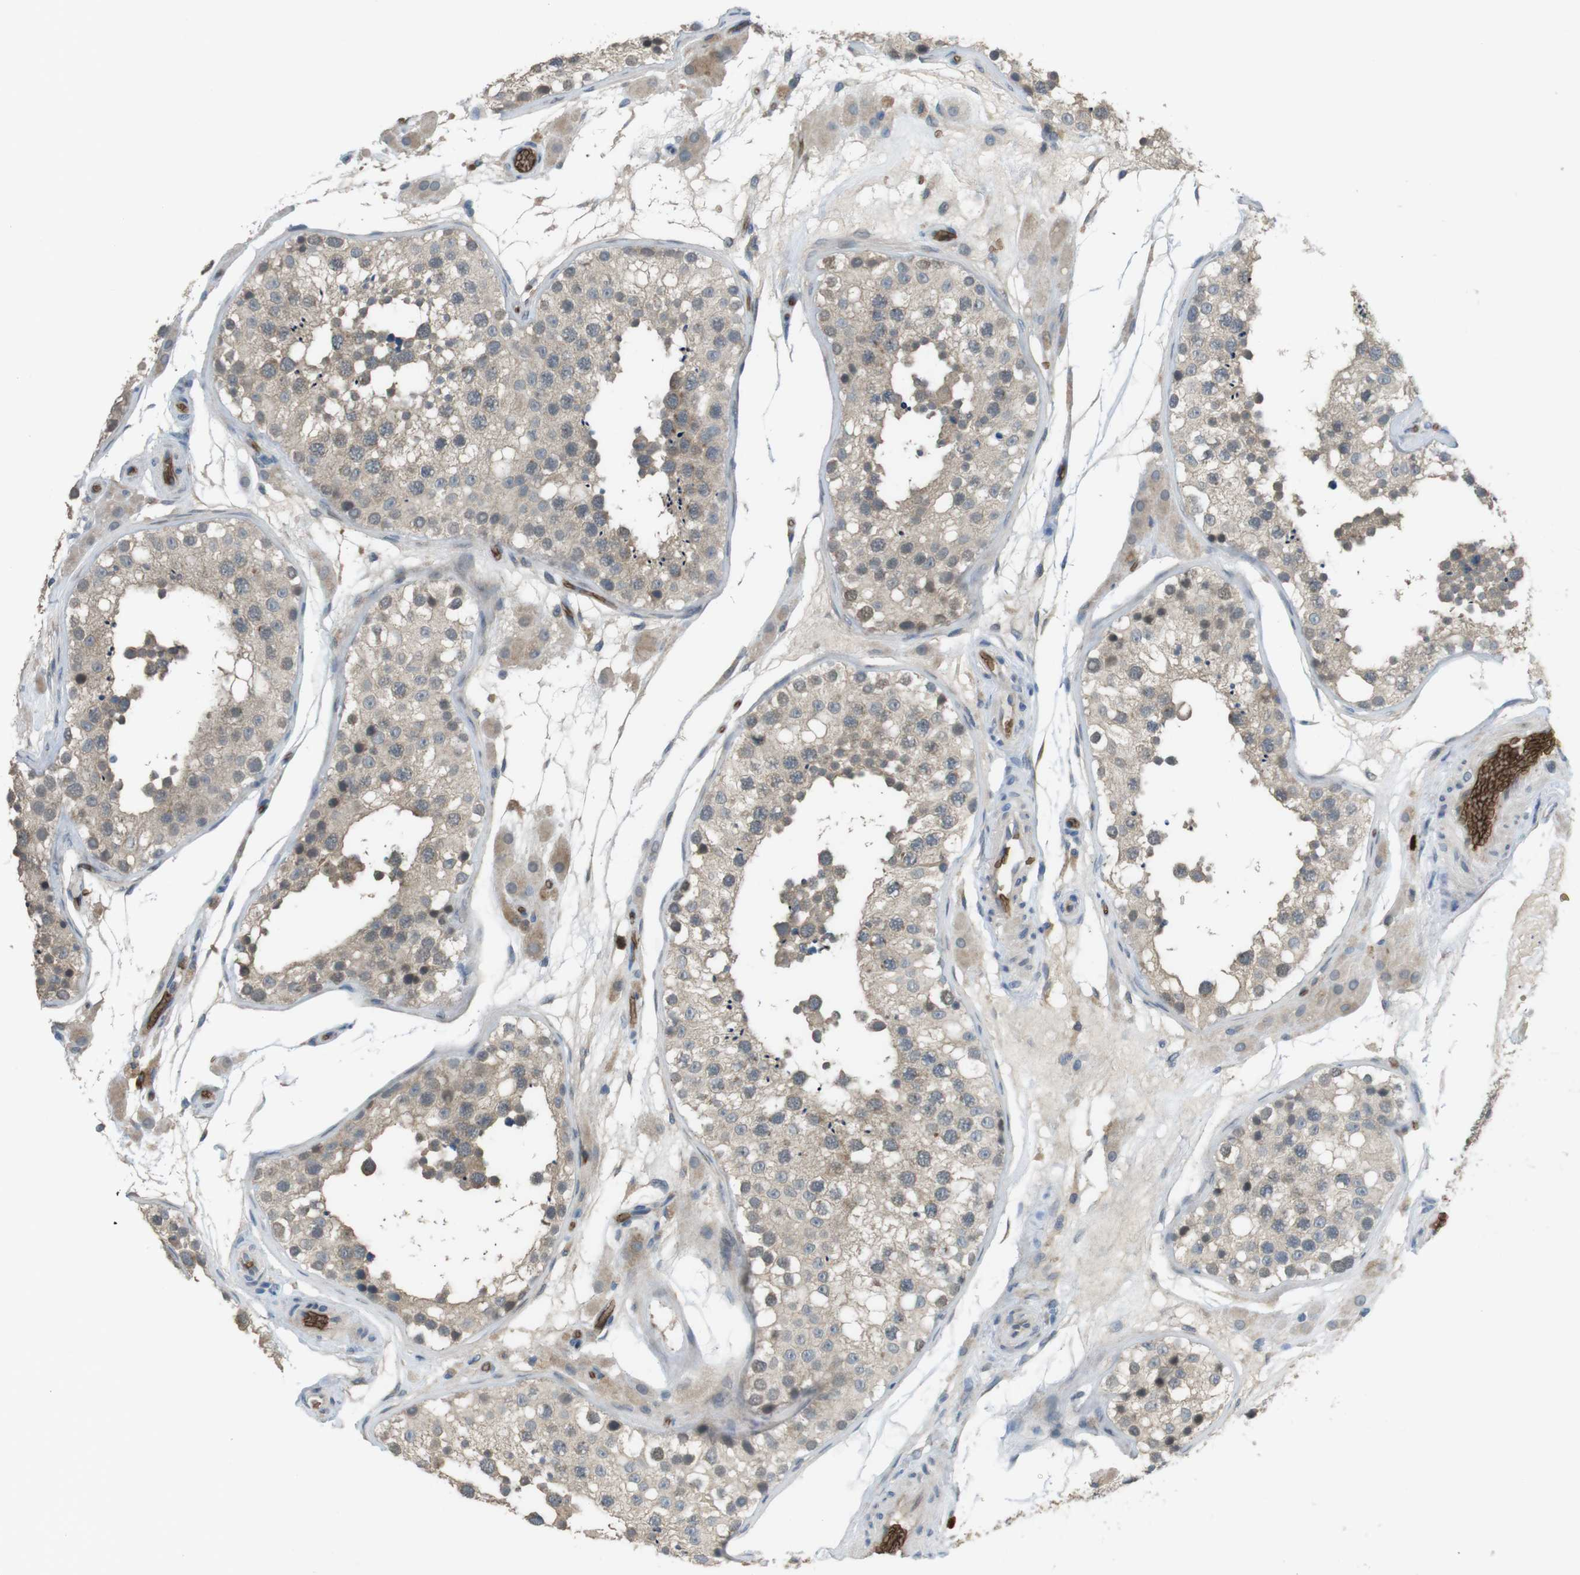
{"staining": {"intensity": "weak", "quantity": "25%-75%", "location": "cytoplasmic/membranous"}, "tissue": "testis", "cell_type": "Cells in seminiferous ducts", "image_type": "normal", "snomed": [{"axis": "morphology", "description": "Normal tissue, NOS"}, {"axis": "topography", "description": "Testis"}], "caption": "IHC of benign testis exhibits low levels of weak cytoplasmic/membranous expression in about 25%-75% of cells in seminiferous ducts. (brown staining indicates protein expression, while blue staining denotes nuclei).", "gene": "GYPA", "patient": {"sex": "male", "age": 26}}